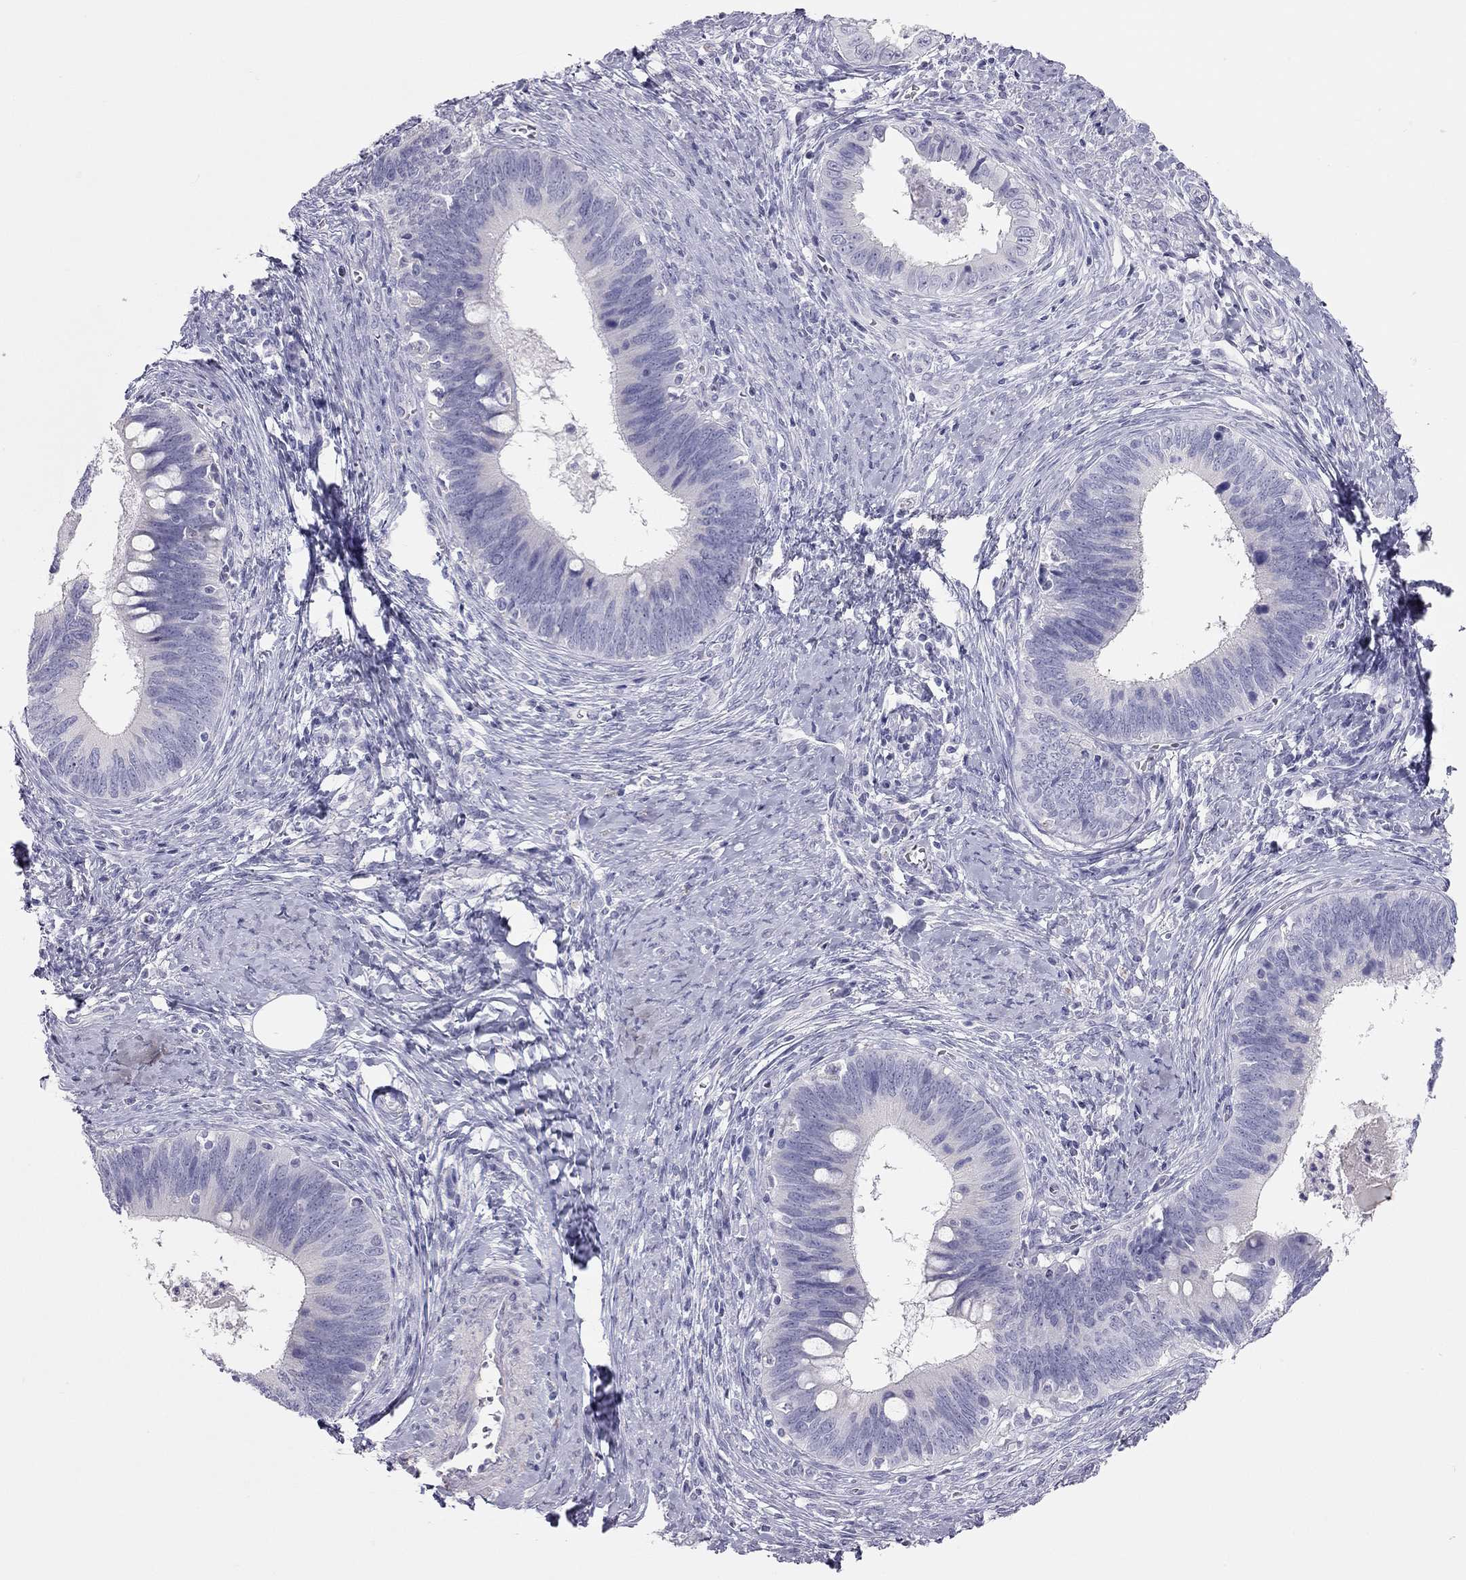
{"staining": {"intensity": "negative", "quantity": "none", "location": "none"}, "tissue": "cervical cancer", "cell_type": "Tumor cells", "image_type": "cancer", "snomed": [{"axis": "morphology", "description": "Adenocarcinoma, NOS"}, {"axis": "topography", "description": "Cervix"}], "caption": "A high-resolution micrograph shows IHC staining of cervical cancer, which exhibits no significant positivity in tumor cells. Nuclei are stained in blue.", "gene": "SPATA12", "patient": {"sex": "female", "age": 42}}